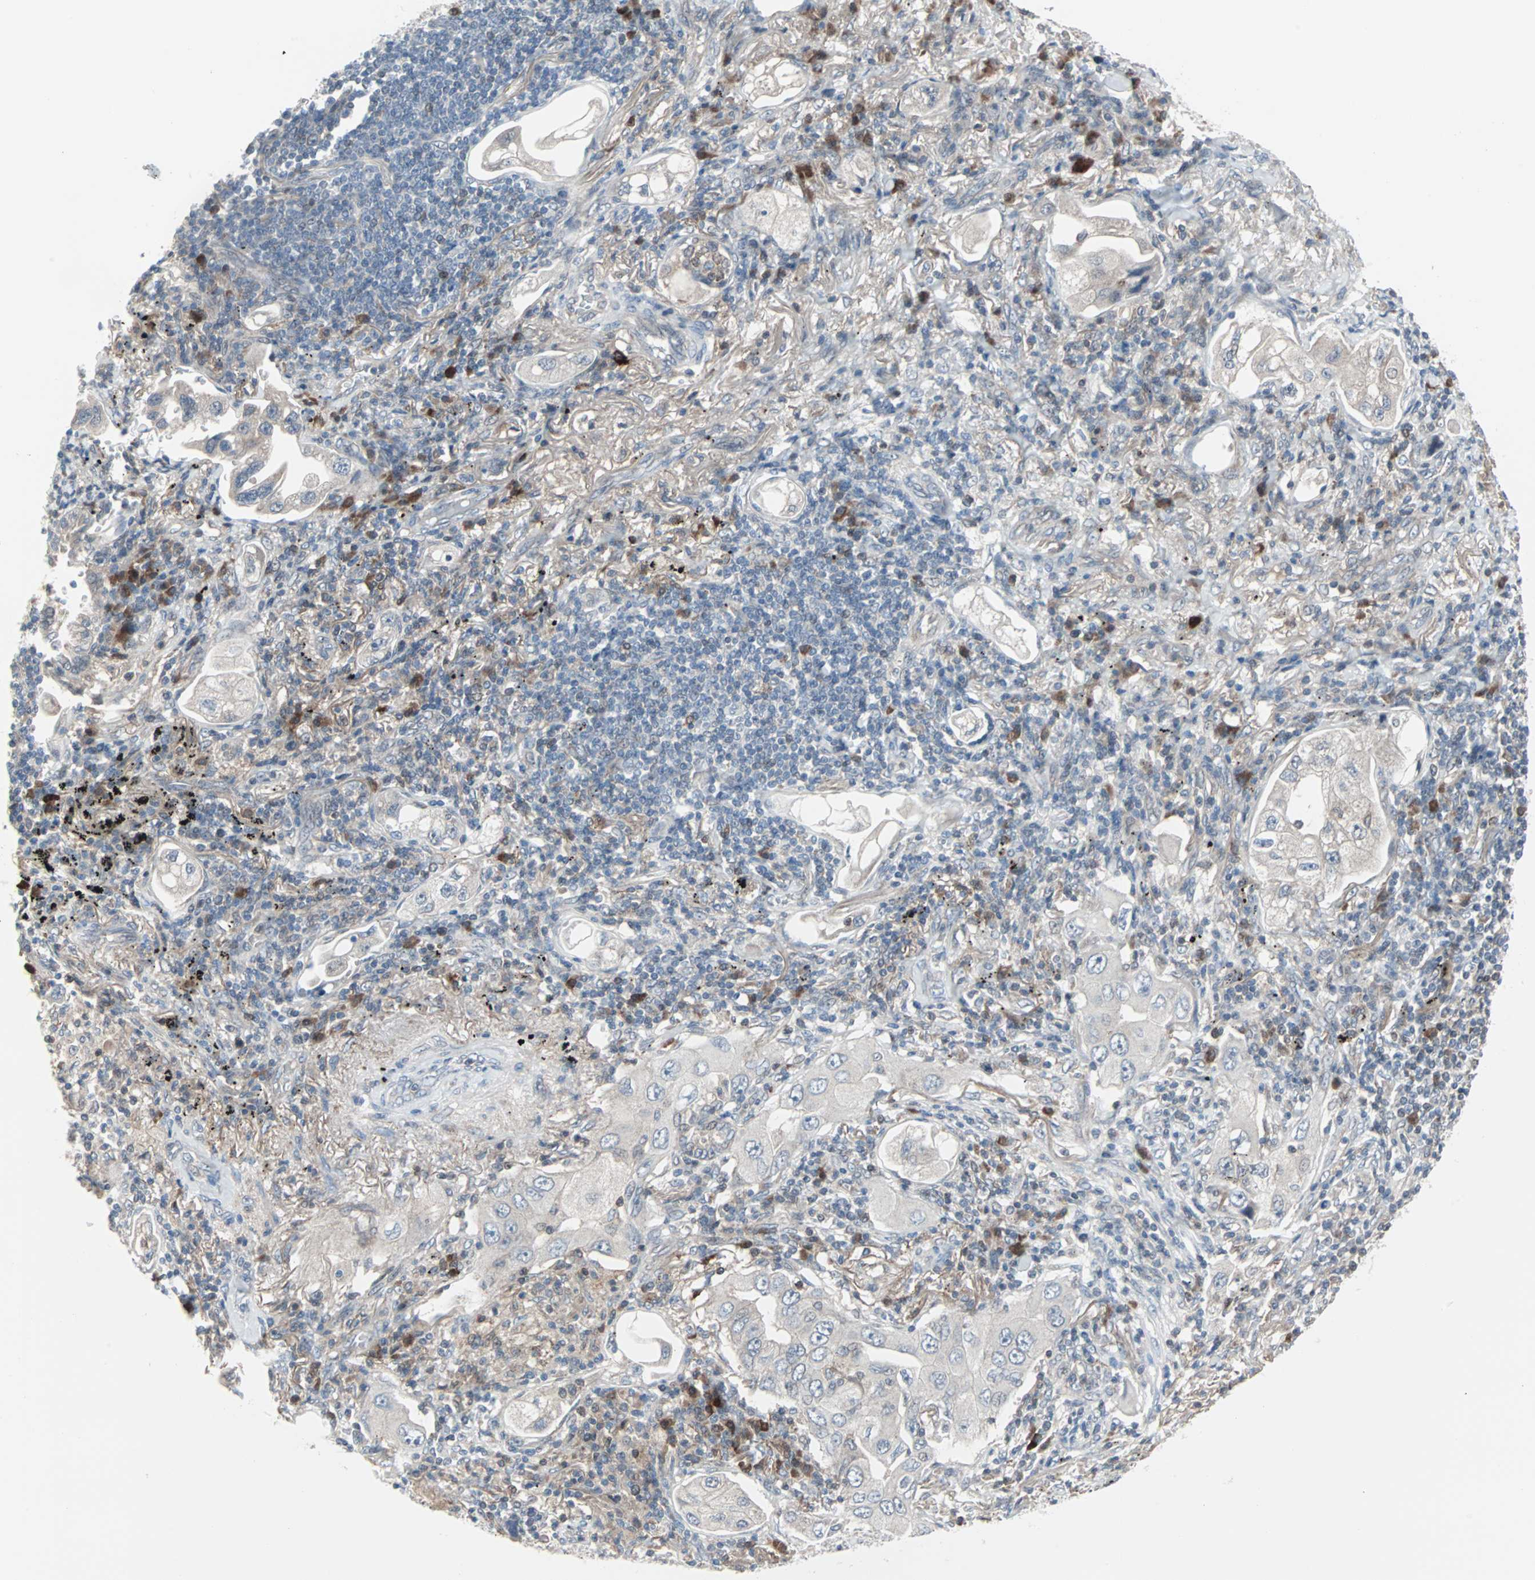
{"staining": {"intensity": "negative", "quantity": "none", "location": "none"}, "tissue": "lung cancer", "cell_type": "Tumor cells", "image_type": "cancer", "snomed": [{"axis": "morphology", "description": "Adenocarcinoma, NOS"}, {"axis": "topography", "description": "Lung"}], "caption": "Photomicrograph shows no significant protein staining in tumor cells of adenocarcinoma (lung).", "gene": "CASP3", "patient": {"sex": "female", "age": 65}}